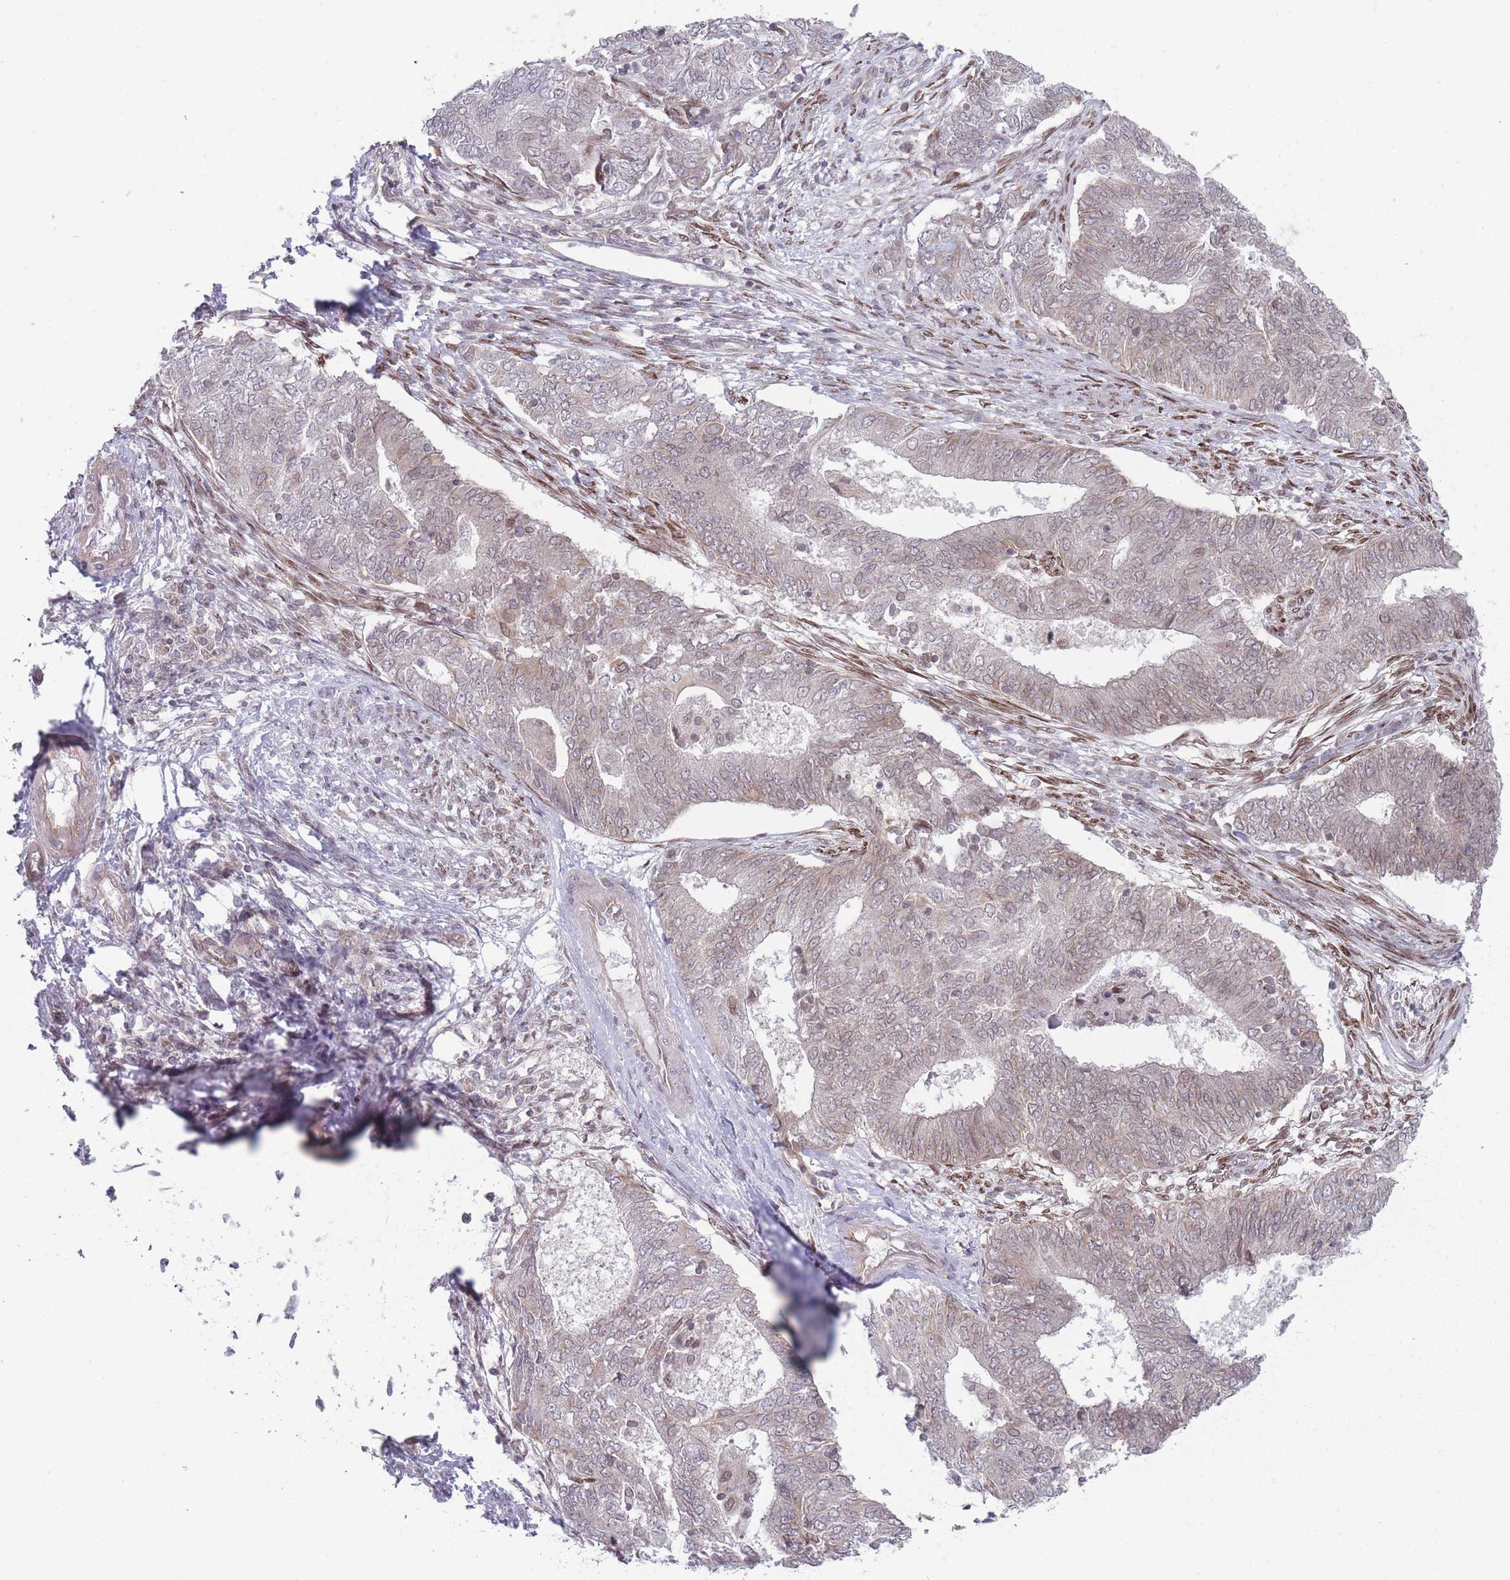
{"staining": {"intensity": "weak", "quantity": "25%-75%", "location": "cytoplasmic/membranous,nuclear"}, "tissue": "endometrial cancer", "cell_type": "Tumor cells", "image_type": "cancer", "snomed": [{"axis": "morphology", "description": "Adenocarcinoma, NOS"}, {"axis": "topography", "description": "Endometrium"}], "caption": "Immunohistochemical staining of human endometrial cancer (adenocarcinoma) reveals weak cytoplasmic/membranous and nuclear protein positivity in about 25%-75% of tumor cells. The staining was performed using DAB (3,3'-diaminobenzidine) to visualize the protein expression in brown, while the nuclei were stained in blue with hematoxylin (Magnification: 20x).", "gene": "VRK2", "patient": {"sex": "female", "age": 62}}